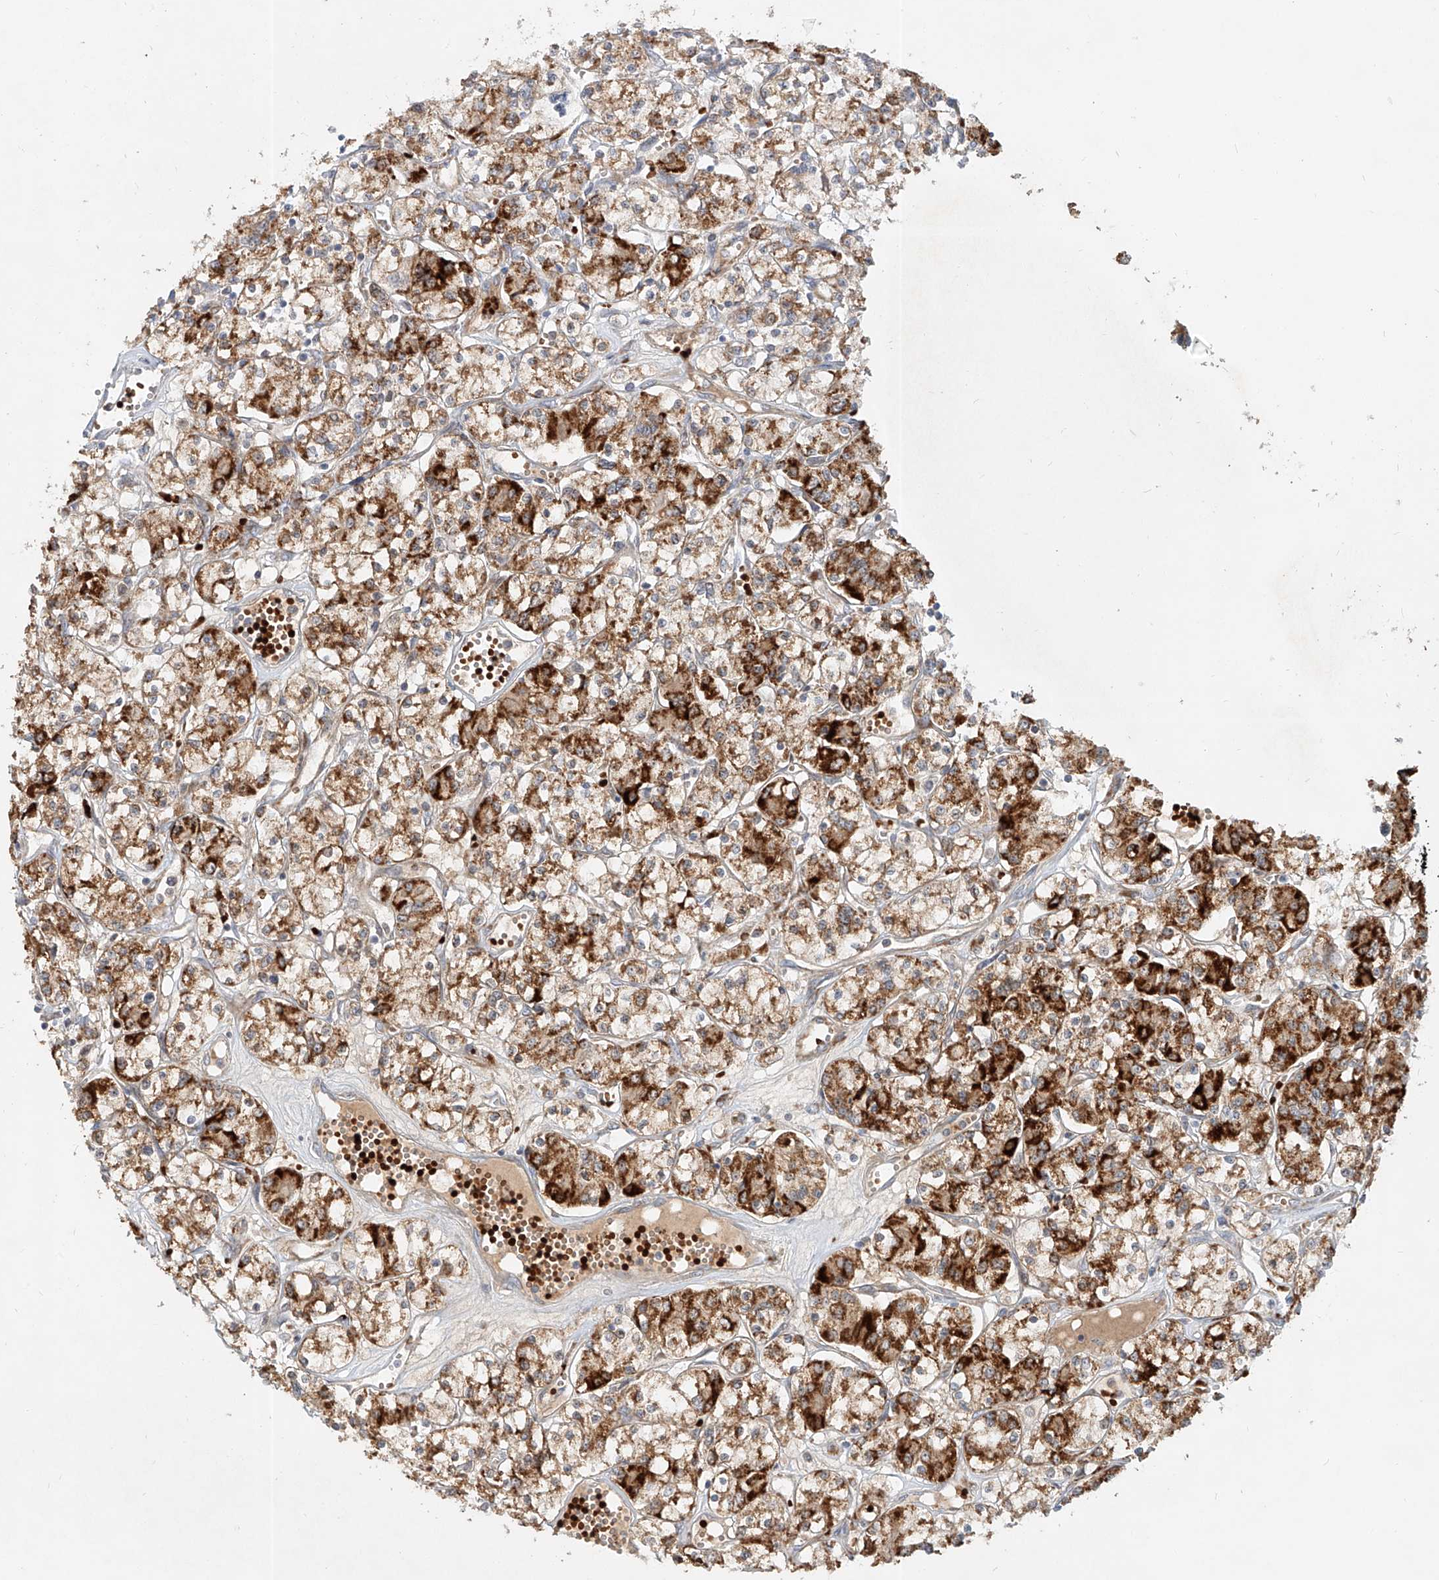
{"staining": {"intensity": "strong", "quantity": "25%-75%", "location": "cytoplasmic/membranous"}, "tissue": "renal cancer", "cell_type": "Tumor cells", "image_type": "cancer", "snomed": [{"axis": "morphology", "description": "Adenocarcinoma, NOS"}, {"axis": "topography", "description": "Kidney"}], "caption": "Renal cancer stained for a protein shows strong cytoplasmic/membranous positivity in tumor cells.", "gene": "FGD2", "patient": {"sex": "female", "age": 59}}